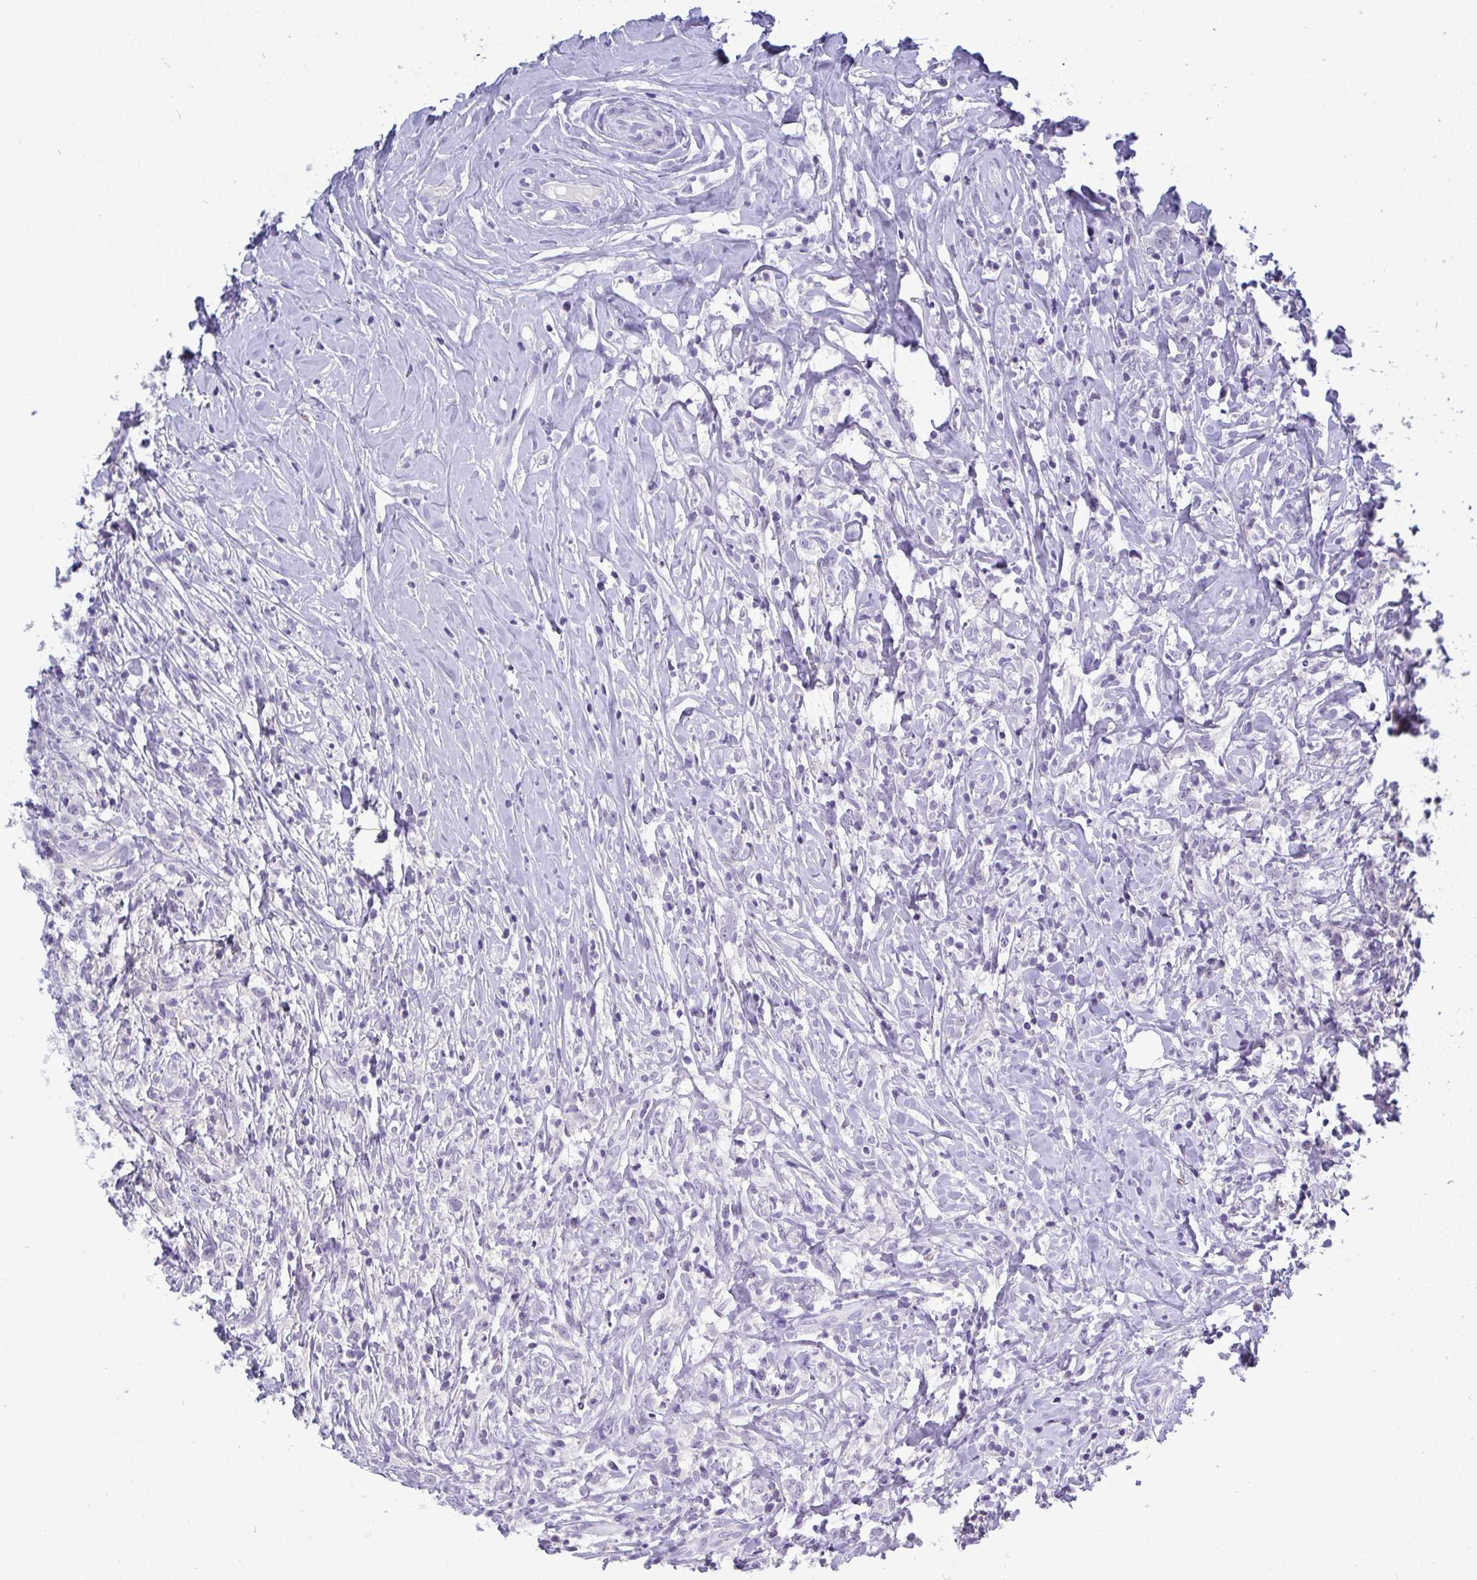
{"staining": {"intensity": "negative", "quantity": "none", "location": "none"}, "tissue": "lymphoma", "cell_type": "Tumor cells", "image_type": "cancer", "snomed": [{"axis": "morphology", "description": "Hodgkin's disease, NOS"}, {"axis": "topography", "description": "No Tissue"}], "caption": "A photomicrograph of lymphoma stained for a protein exhibits no brown staining in tumor cells. (DAB (3,3'-diaminobenzidine) IHC with hematoxylin counter stain).", "gene": "TMEM82", "patient": {"sex": "female", "age": 21}}